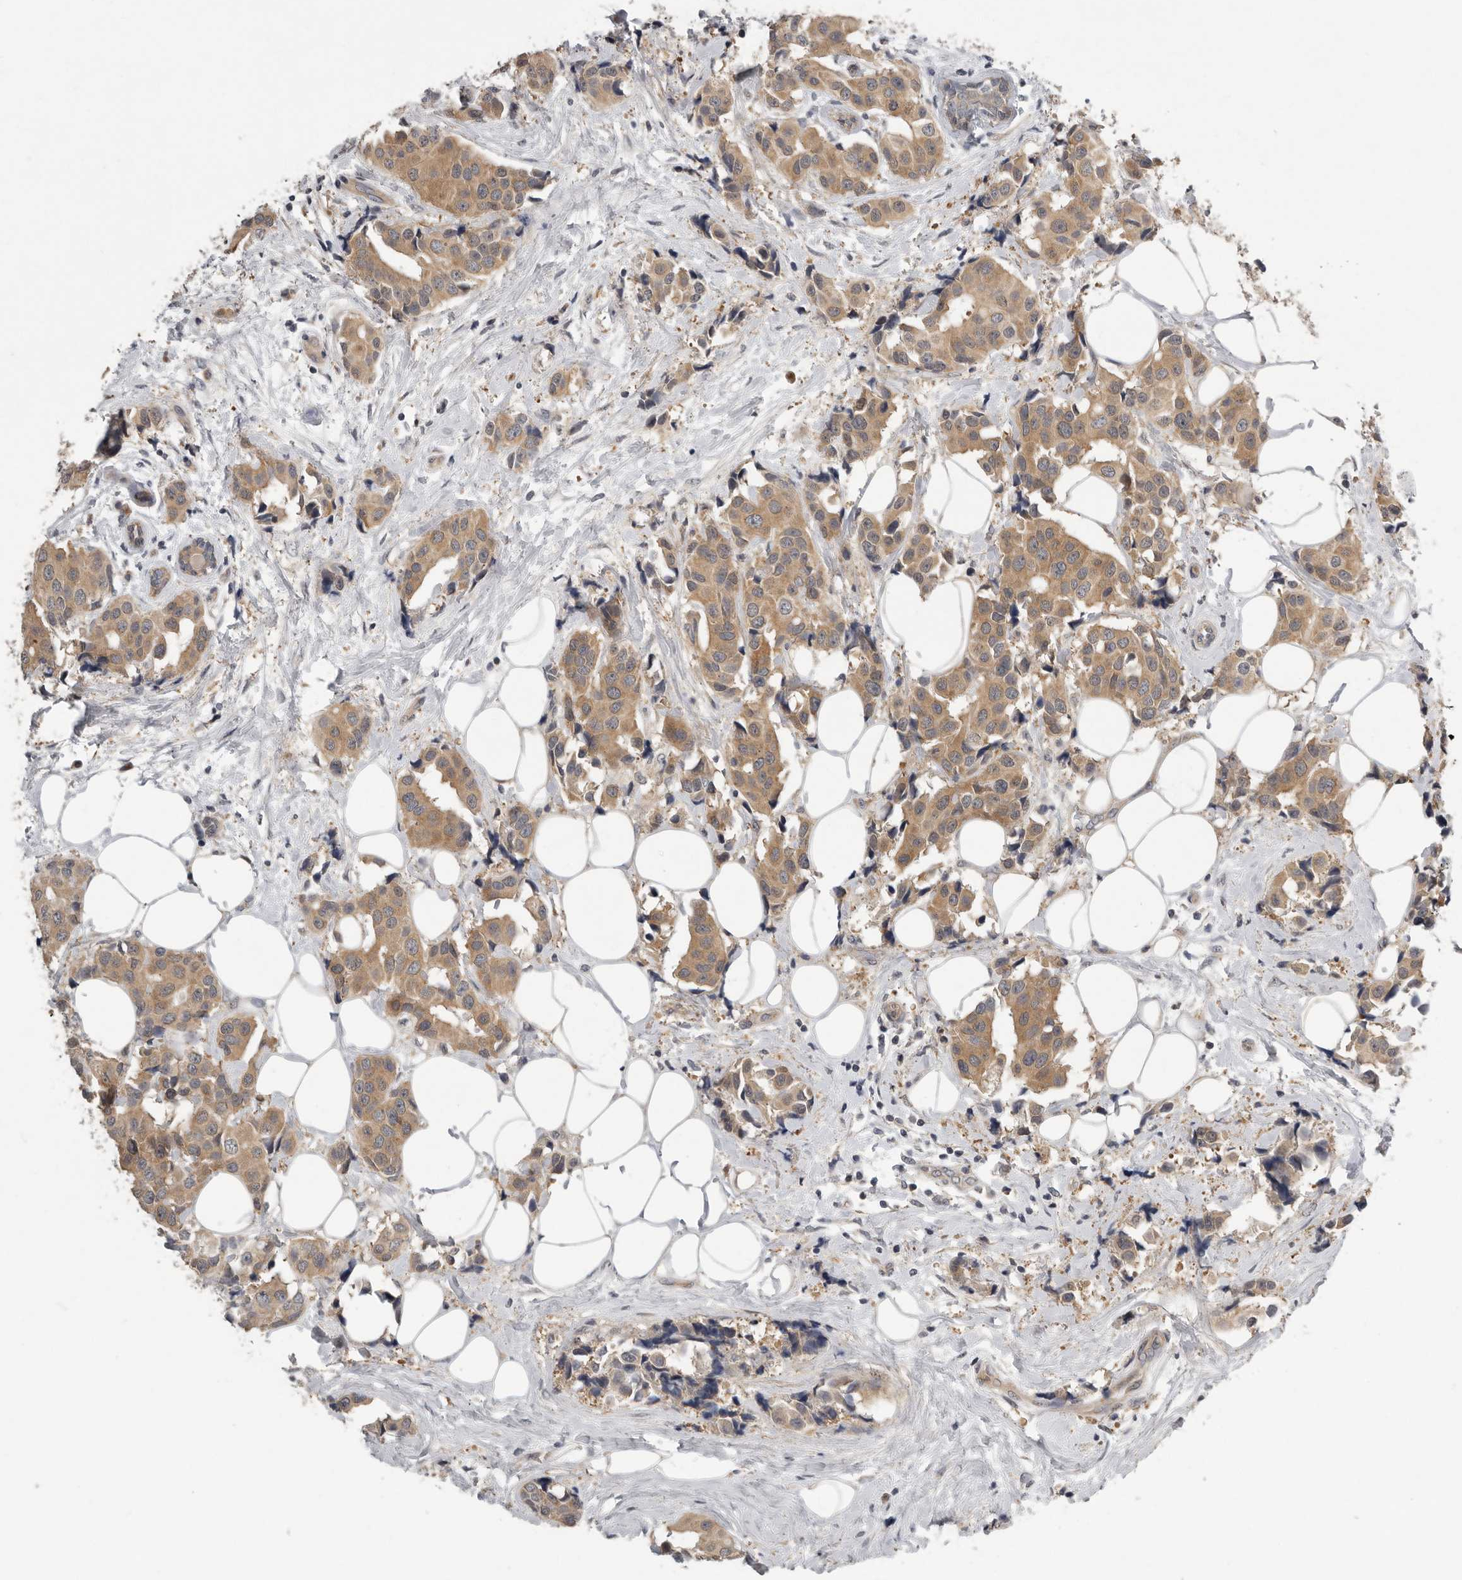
{"staining": {"intensity": "moderate", "quantity": ">75%", "location": "cytoplasmic/membranous"}, "tissue": "breast cancer", "cell_type": "Tumor cells", "image_type": "cancer", "snomed": [{"axis": "morphology", "description": "Normal tissue, NOS"}, {"axis": "morphology", "description": "Duct carcinoma"}, {"axis": "topography", "description": "Breast"}], "caption": "DAB (3,3'-diaminobenzidine) immunohistochemical staining of human breast intraductal carcinoma displays moderate cytoplasmic/membranous protein expression in about >75% of tumor cells. Nuclei are stained in blue.", "gene": "RALGPS2", "patient": {"sex": "female", "age": 39}}